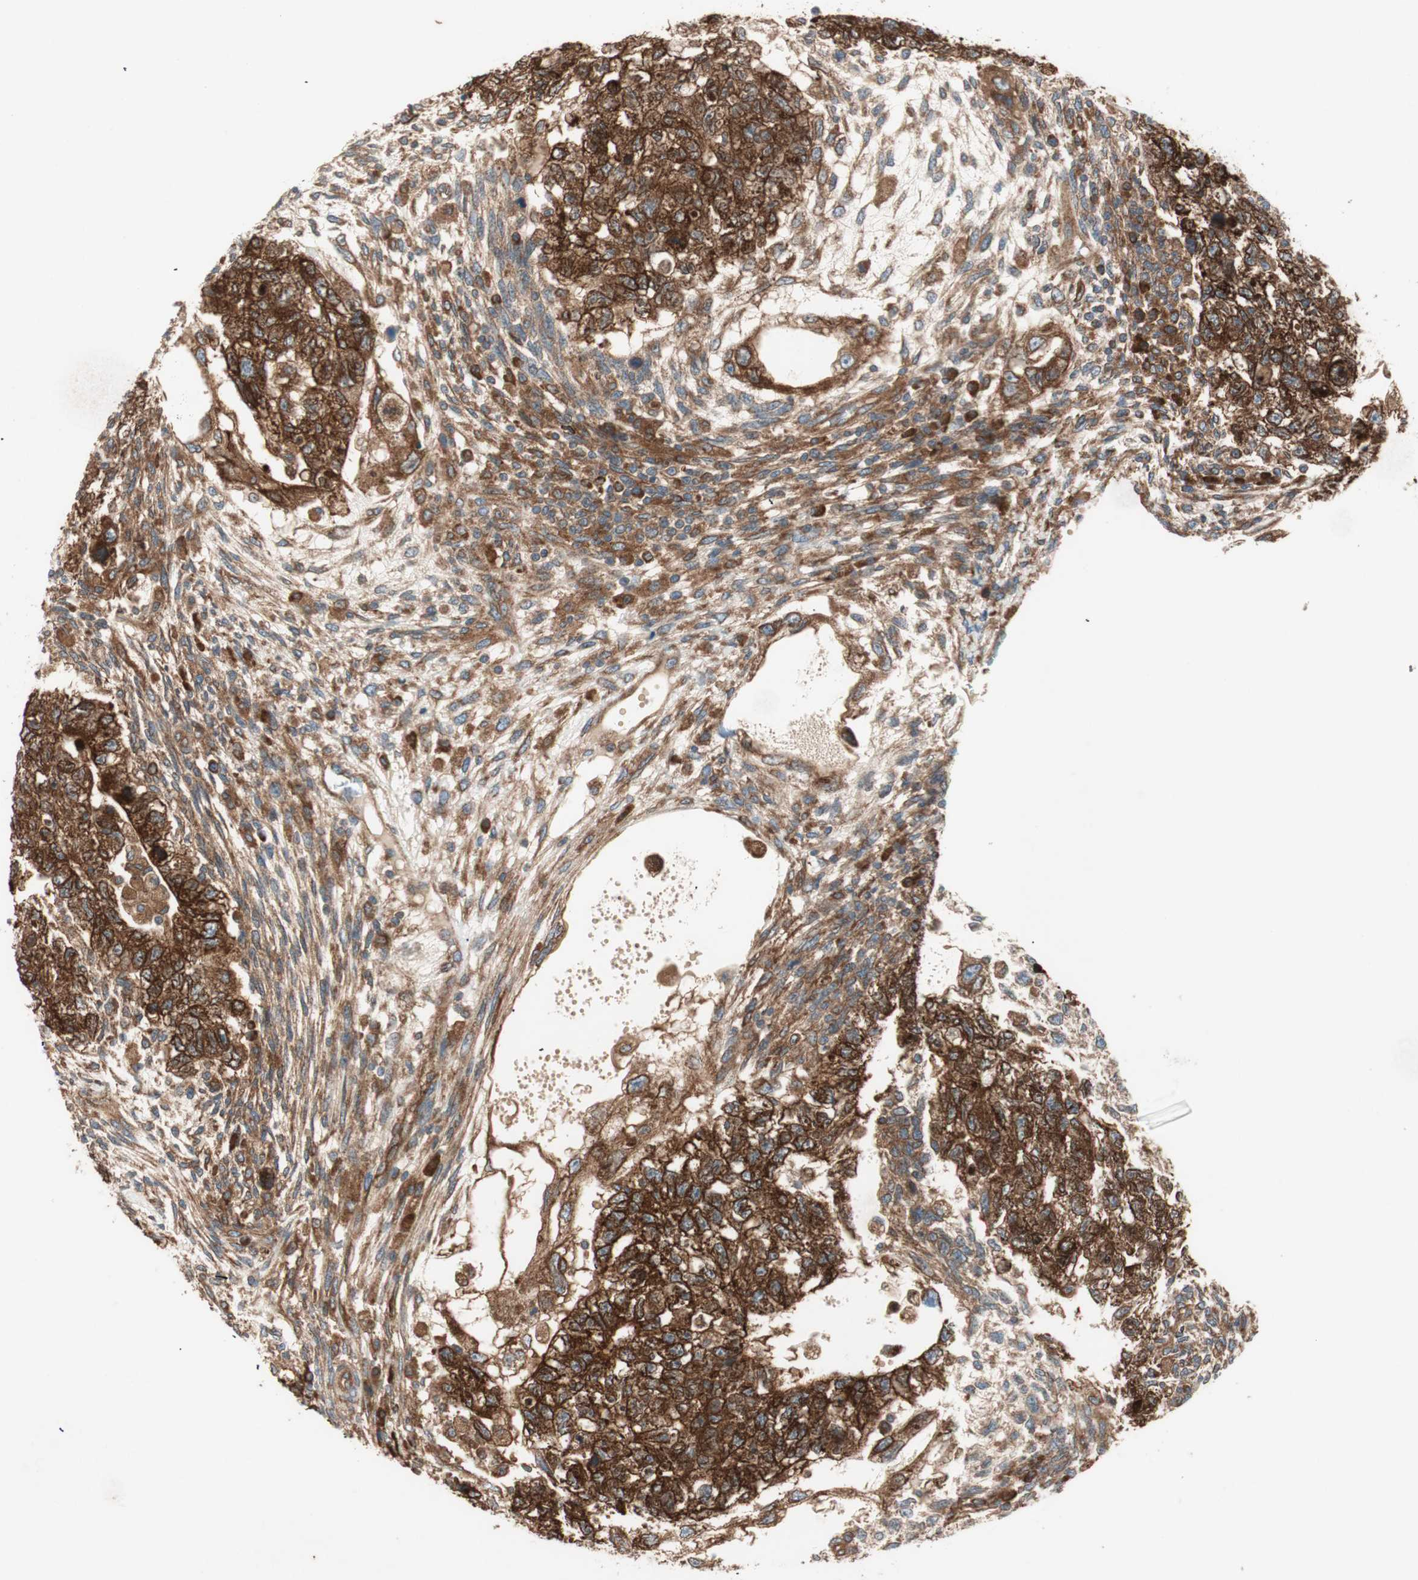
{"staining": {"intensity": "strong", "quantity": ">75%", "location": "cytoplasmic/membranous"}, "tissue": "testis cancer", "cell_type": "Tumor cells", "image_type": "cancer", "snomed": [{"axis": "morphology", "description": "Normal tissue, NOS"}, {"axis": "morphology", "description": "Carcinoma, Embryonal, NOS"}, {"axis": "topography", "description": "Testis"}], "caption": "This is a histology image of immunohistochemistry staining of testis cancer, which shows strong staining in the cytoplasmic/membranous of tumor cells.", "gene": "RAB5A", "patient": {"sex": "male", "age": 36}}